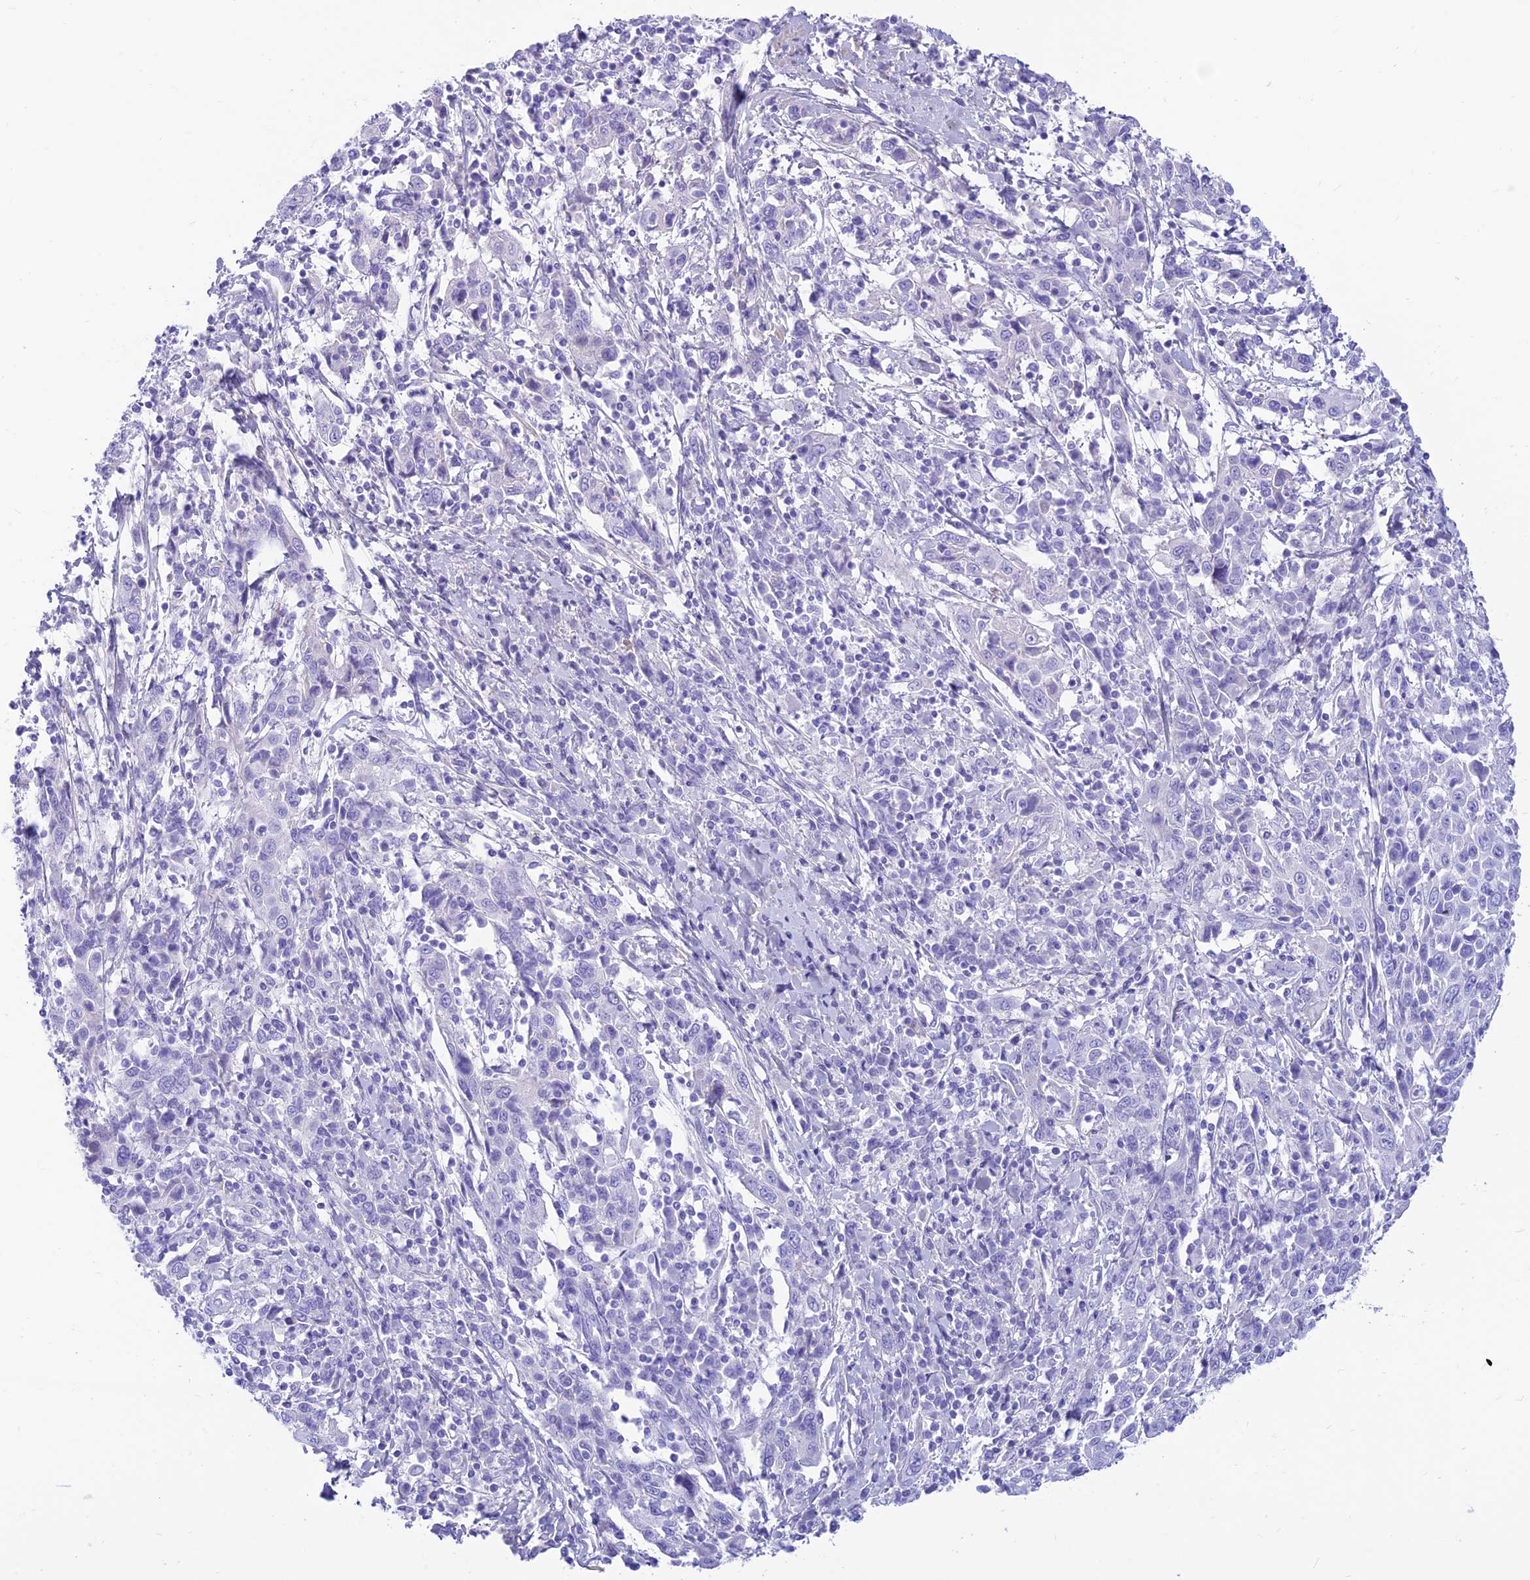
{"staining": {"intensity": "negative", "quantity": "none", "location": "none"}, "tissue": "cervical cancer", "cell_type": "Tumor cells", "image_type": "cancer", "snomed": [{"axis": "morphology", "description": "Squamous cell carcinoma, NOS"}, {"axis": "topography", "description": "Cervix"}], "caption": "DAB immunohistochemical staining of human cervical cancer reveals no significant expression in tumor cells. (Stains: DAB IHC with hematoxylin counter stain, Microscopy: brightfield microscopy at high magnification).", "gene": "PRNP", "patient": {"sex": "female", "age": 46}}